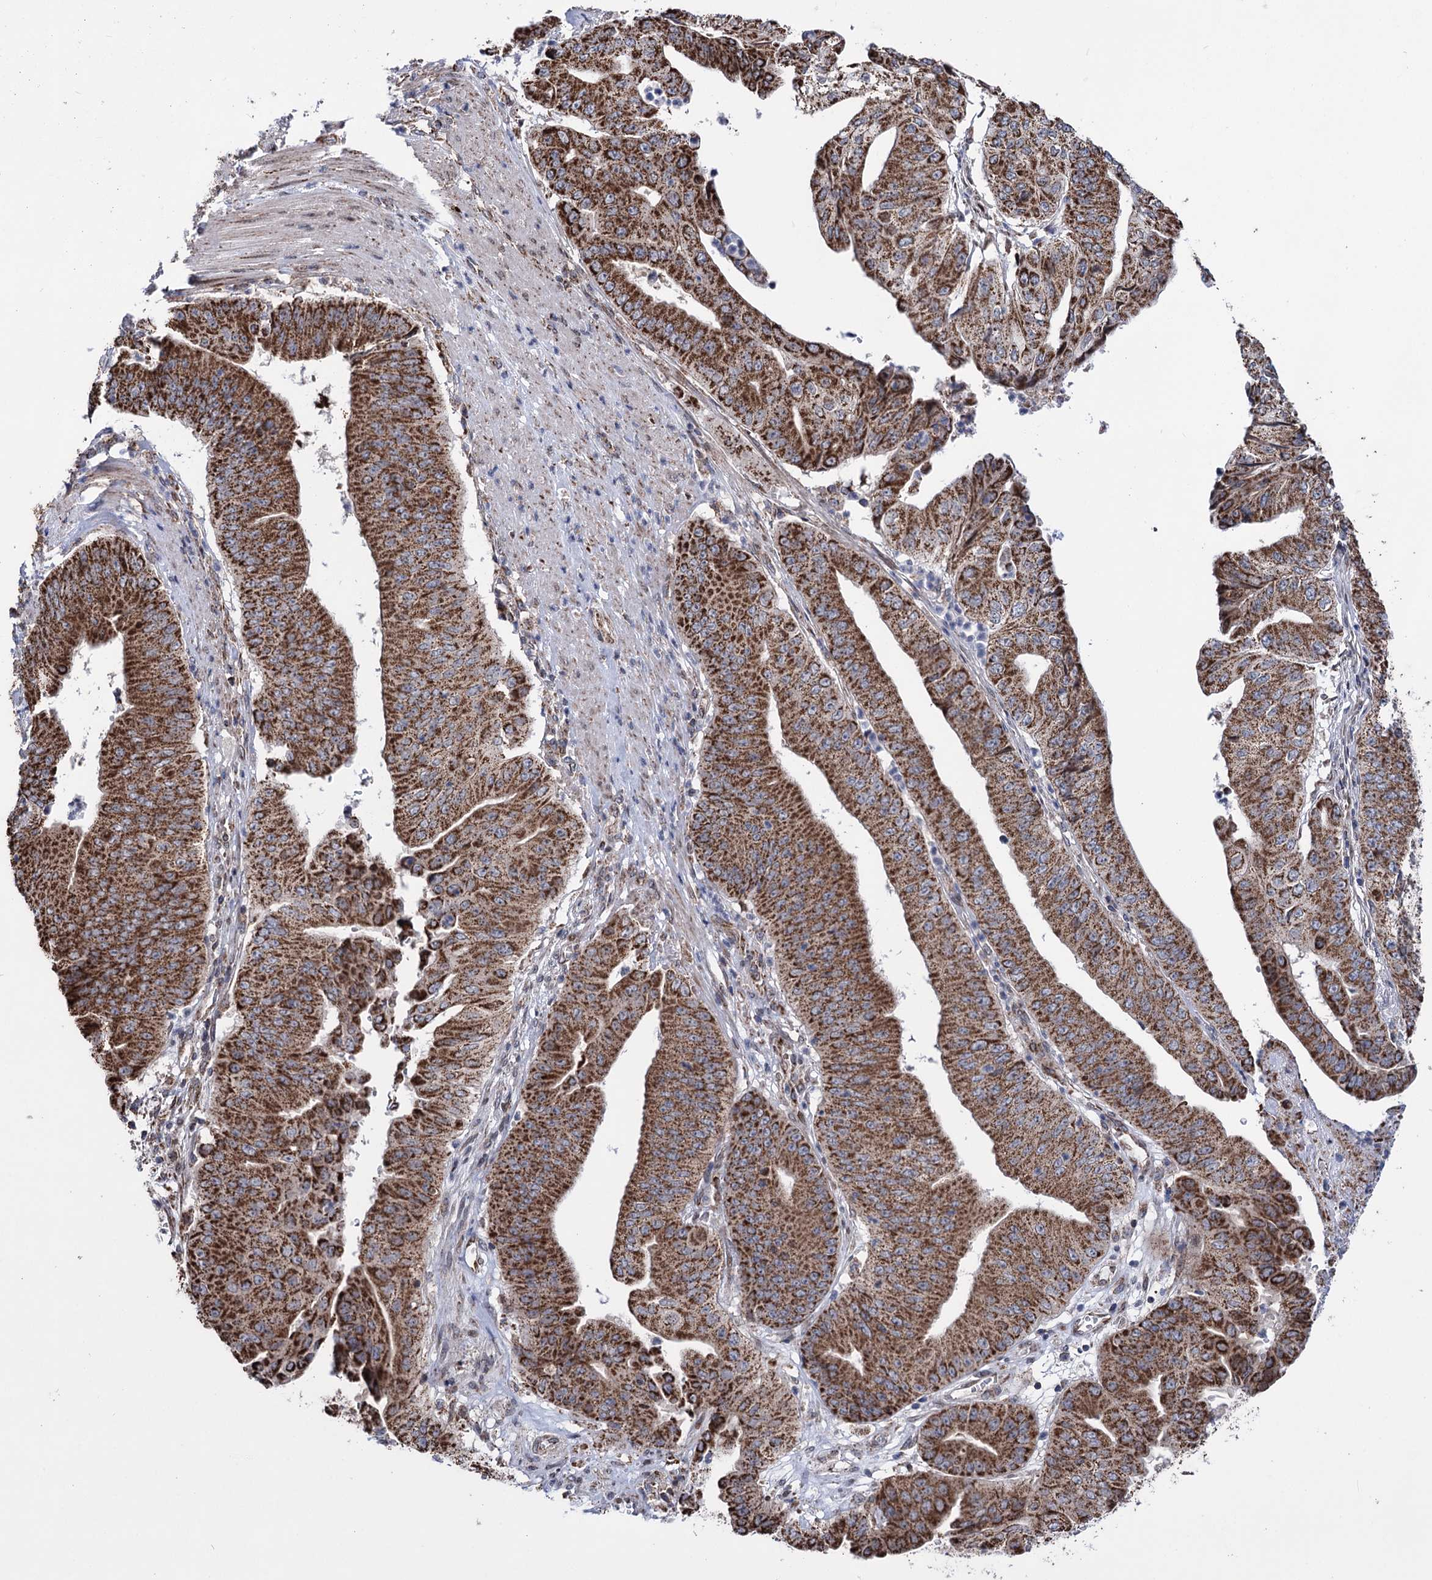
{"staining": {"intensity": "strong", "quantity": ">75%", "location": "cytoplasmic/membranous"}, "tissue": "pancreatic cancer", "cell_type": "Tumor cells", "image_type": "cancer", "snomed": [{"axis": "morphology", "description": "Adenocarcinoma, NOS"}, {"axis": "topography", "description": "Pancreas"}], "caption": "Protein expression analysis of adenocarcinoma (pancreatic) displays strong cytoplasmic/membranous staining in approximately >75% of tumor cells.", "gene": "CREB3L4", "patient": {"sex": "female", "age": 77}}